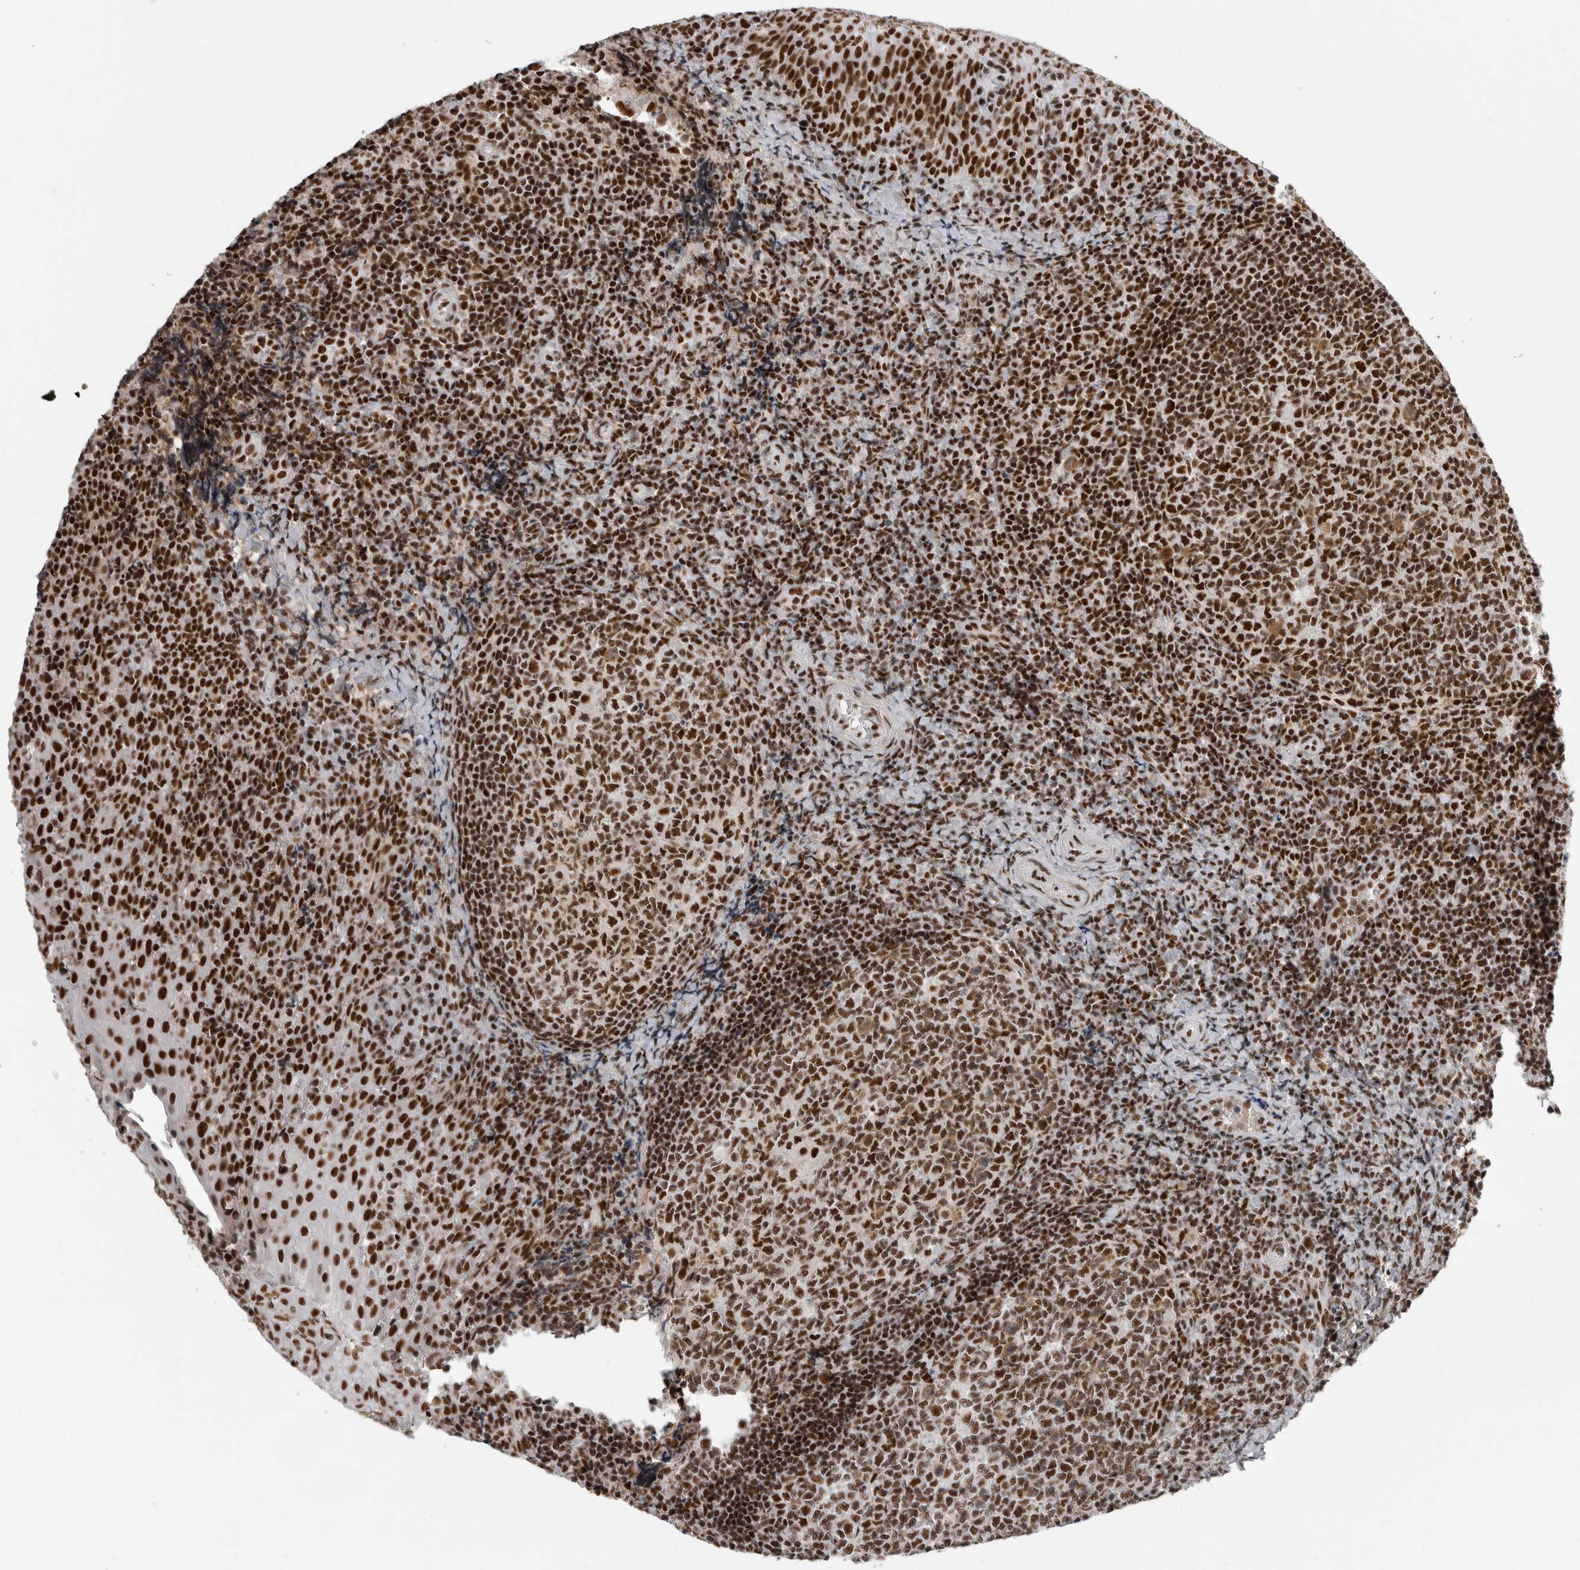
{"staining": {"intensity": "strong", "quantity": ">75%", "location": "nuclear"}, "tissue": "tonsil", "cell_type": "Germinal center cells", "image_type": "normal", "snomed": [{"axis": "morphology", "description": "Normal tissue, NOS"}, {"axis": "topography", "description": "Tonsil"}], "caption": "Protein expression analysis of benign tonsil displays strong nuclear positivity in about >75% of germinal center cells.", "gene": "PPP1R8", "patient": {"sex": "female", "age": 19}}